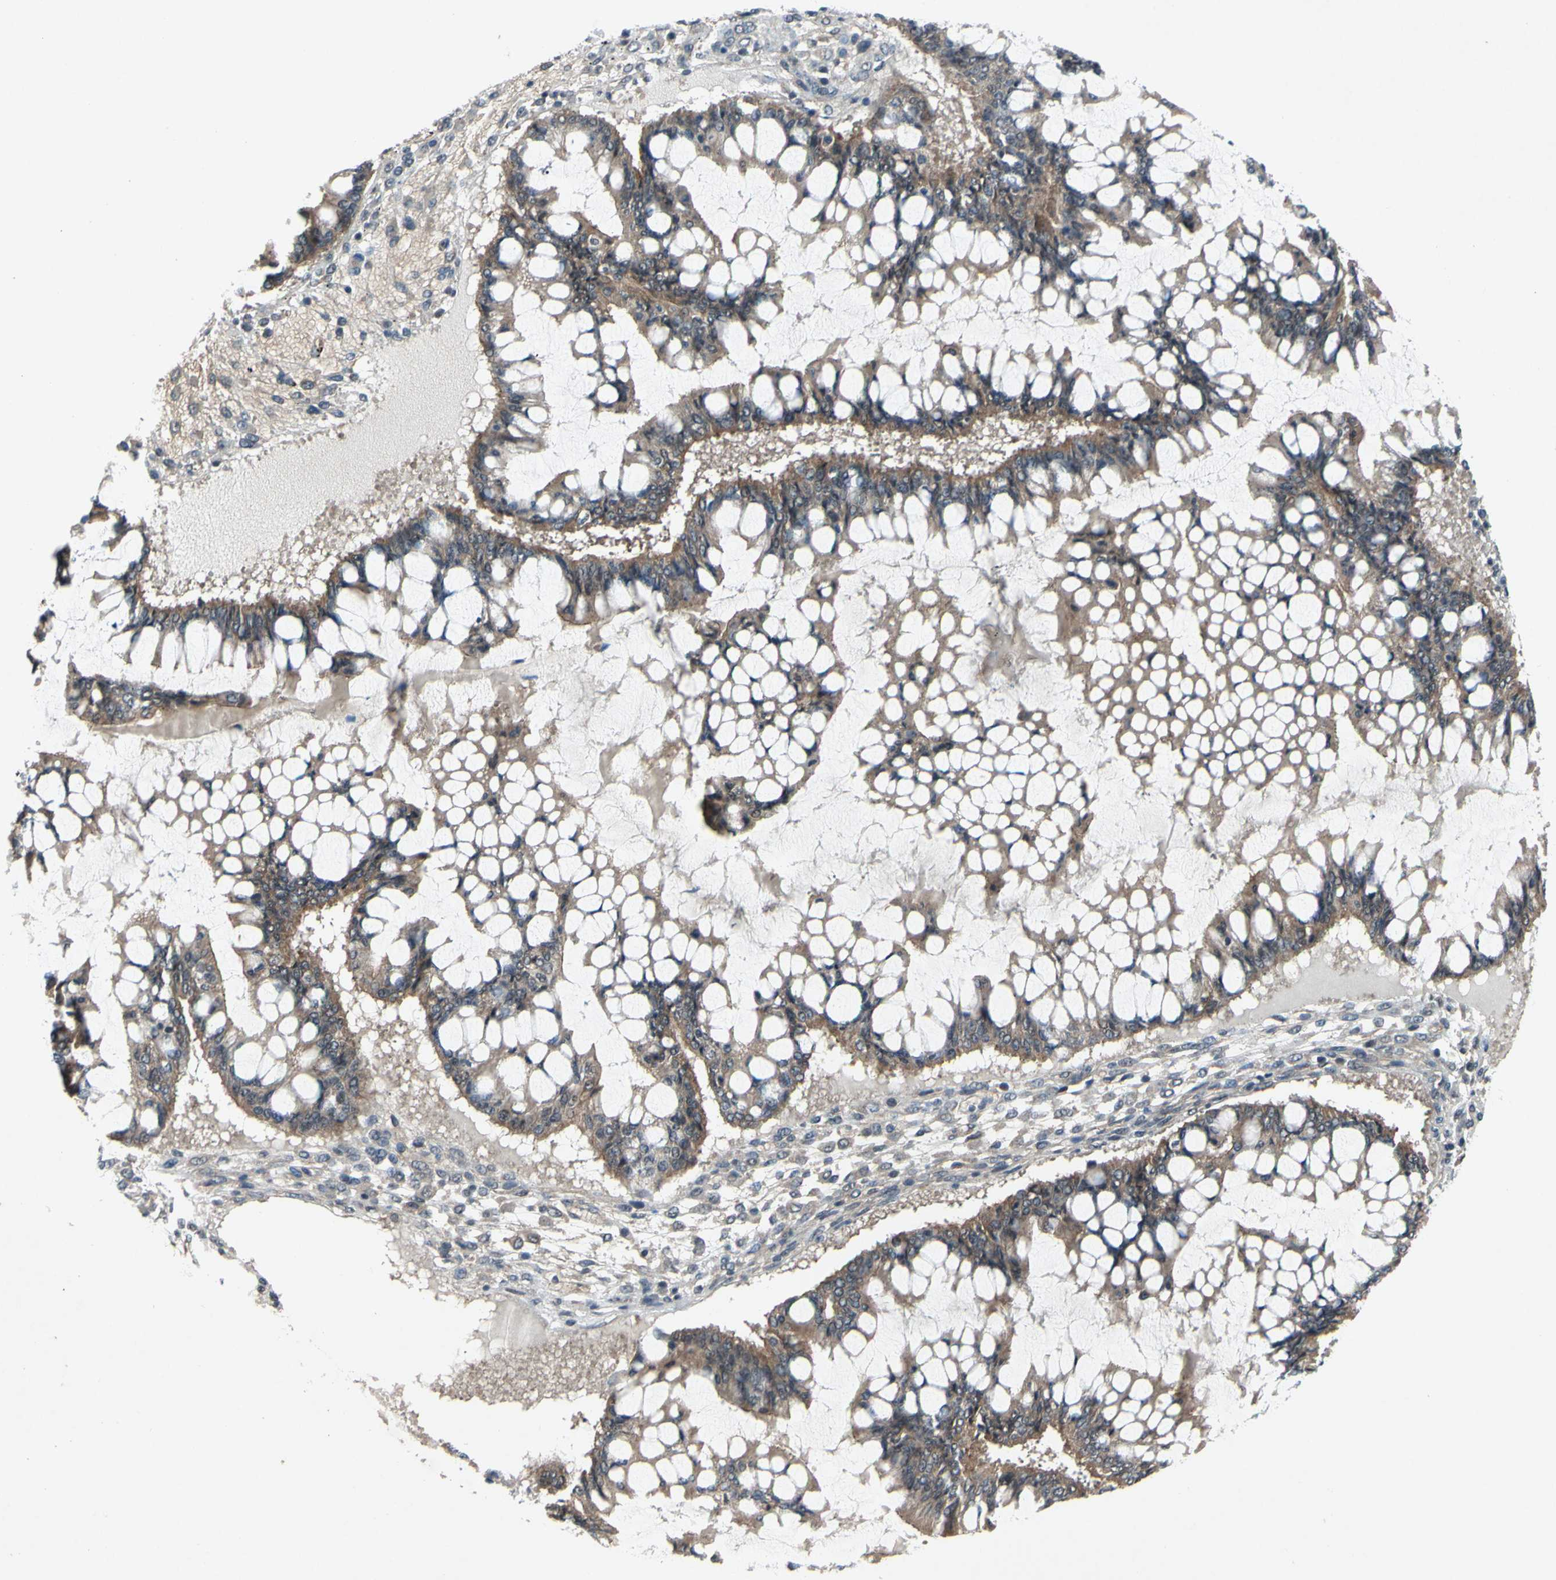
{"staining": {"intensity": "weak", "quantity": ">75%", "location": "cytoplasmic/membranous"}, "tissue": "ovarian cancer", "cell_type": "Tumor cells", "image_type": "cancer", "snomed": [{"axis": "morphology", "description": "Cystadenocarcinoma, mucinous, NOS"}, {"axis": "topography", "description": "Ovary"}], "caption": "There is low levels of weak cytoplasmic/membranous expression in tumor cells of ovarian cancer, as demonstrated by immunohistochemical staining (brown color).", "gene": "TRDMT1", "patient": {"sex": "female", "age": 73}}